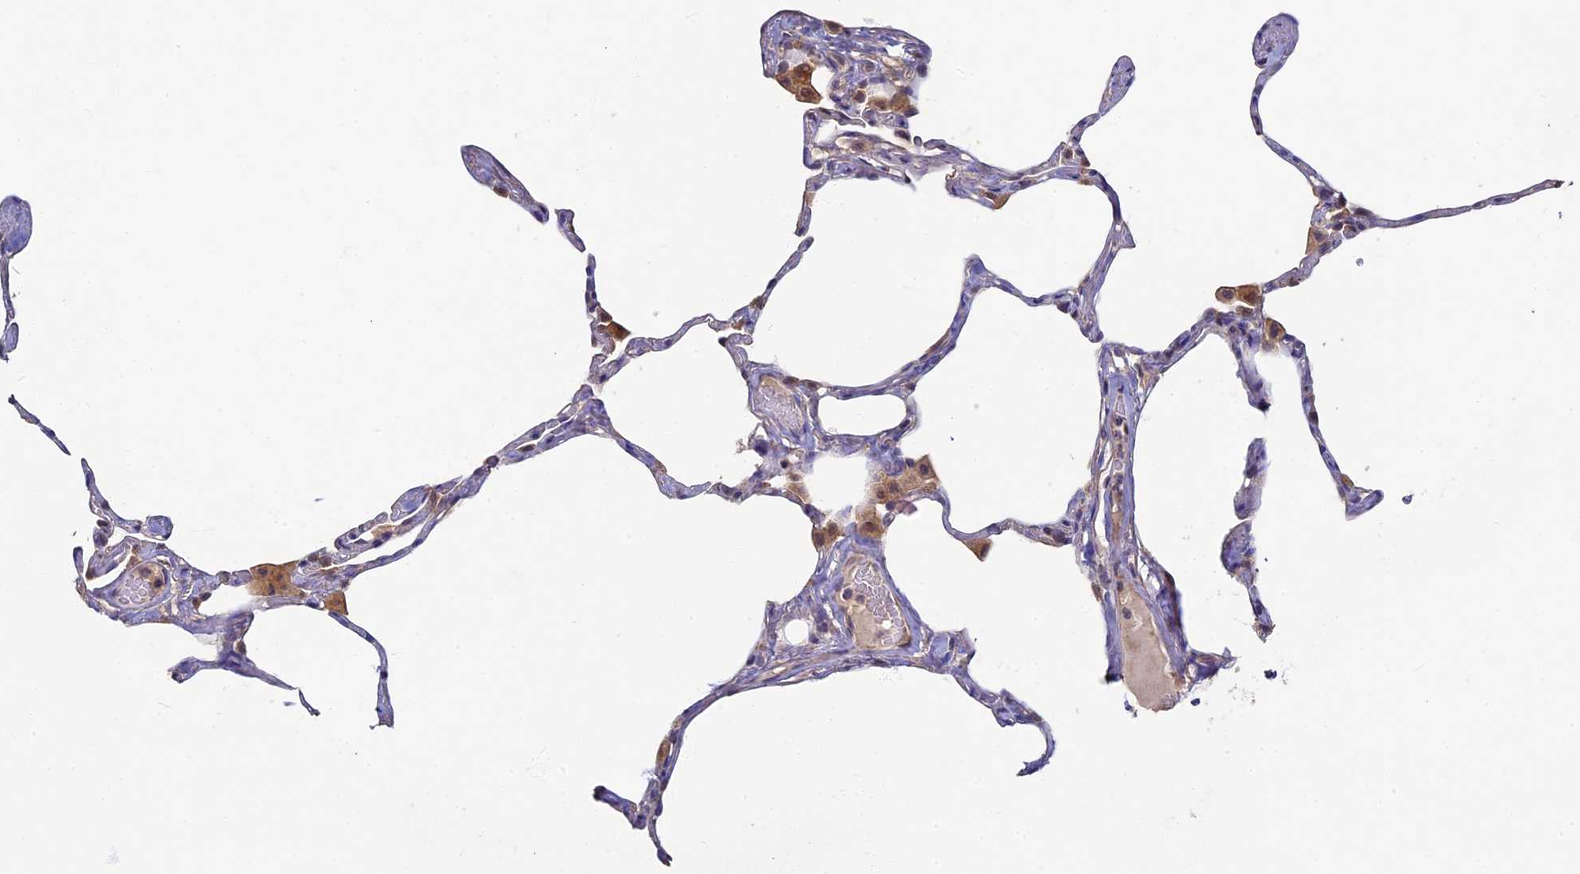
{"staining": {"intensity": "negative", "quantity": "none", "location": "none"}, "tissue": "lung", "cell_type": "Alveolar cells", "image_type": "normal", "snomed": [{"axis": "morphology", "description": "Normal tissue, NOS"}, {"axis": "topography", "description": "Lung"}], "caption": "Immunohistochemical staining of normal human lung shows no significant staining in alveolar cells.", "gene": "RSPH3", "patient": {"sex": "male", "age": 65}}